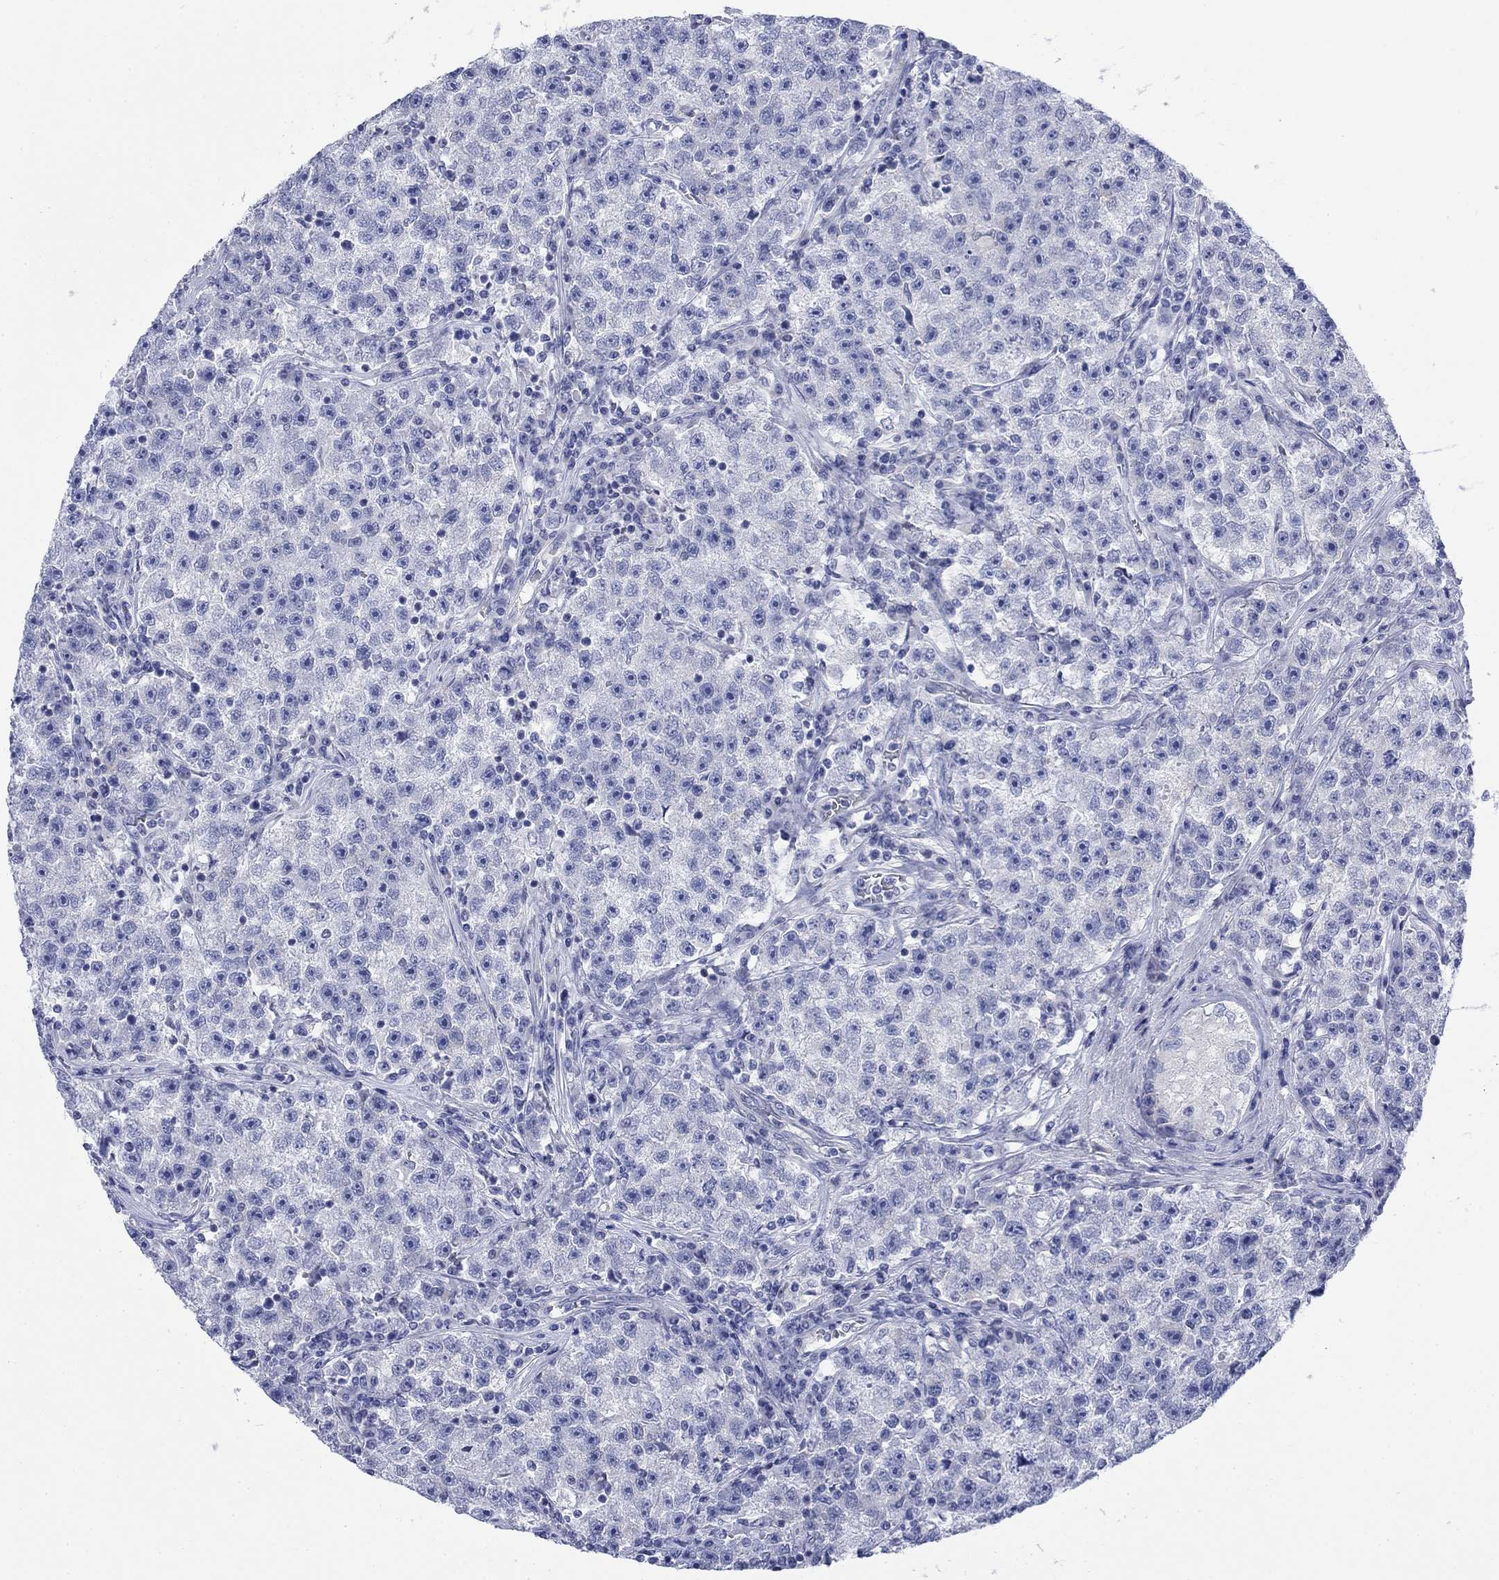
{"staining": {"intensity": "moderate", "quantity": "<25%", "location": "cytoplasmic/membranous"}, "tissue": "testis cancer", "cell_type": "Tumor cells", "image_type": "cancer", "snomed": [{"axis": "morphology", "description": "Seminoma, NOS"}, {"axis": "topography", "description": "Testis"}], "caption": "Protein expression analysis of human testis seminoma reveals moderate cytoplasmic/membranous staining in about <25% of tumor cells.", "gene": "IGF2BP3", "patient": {"sex": "male", "age": 22}}